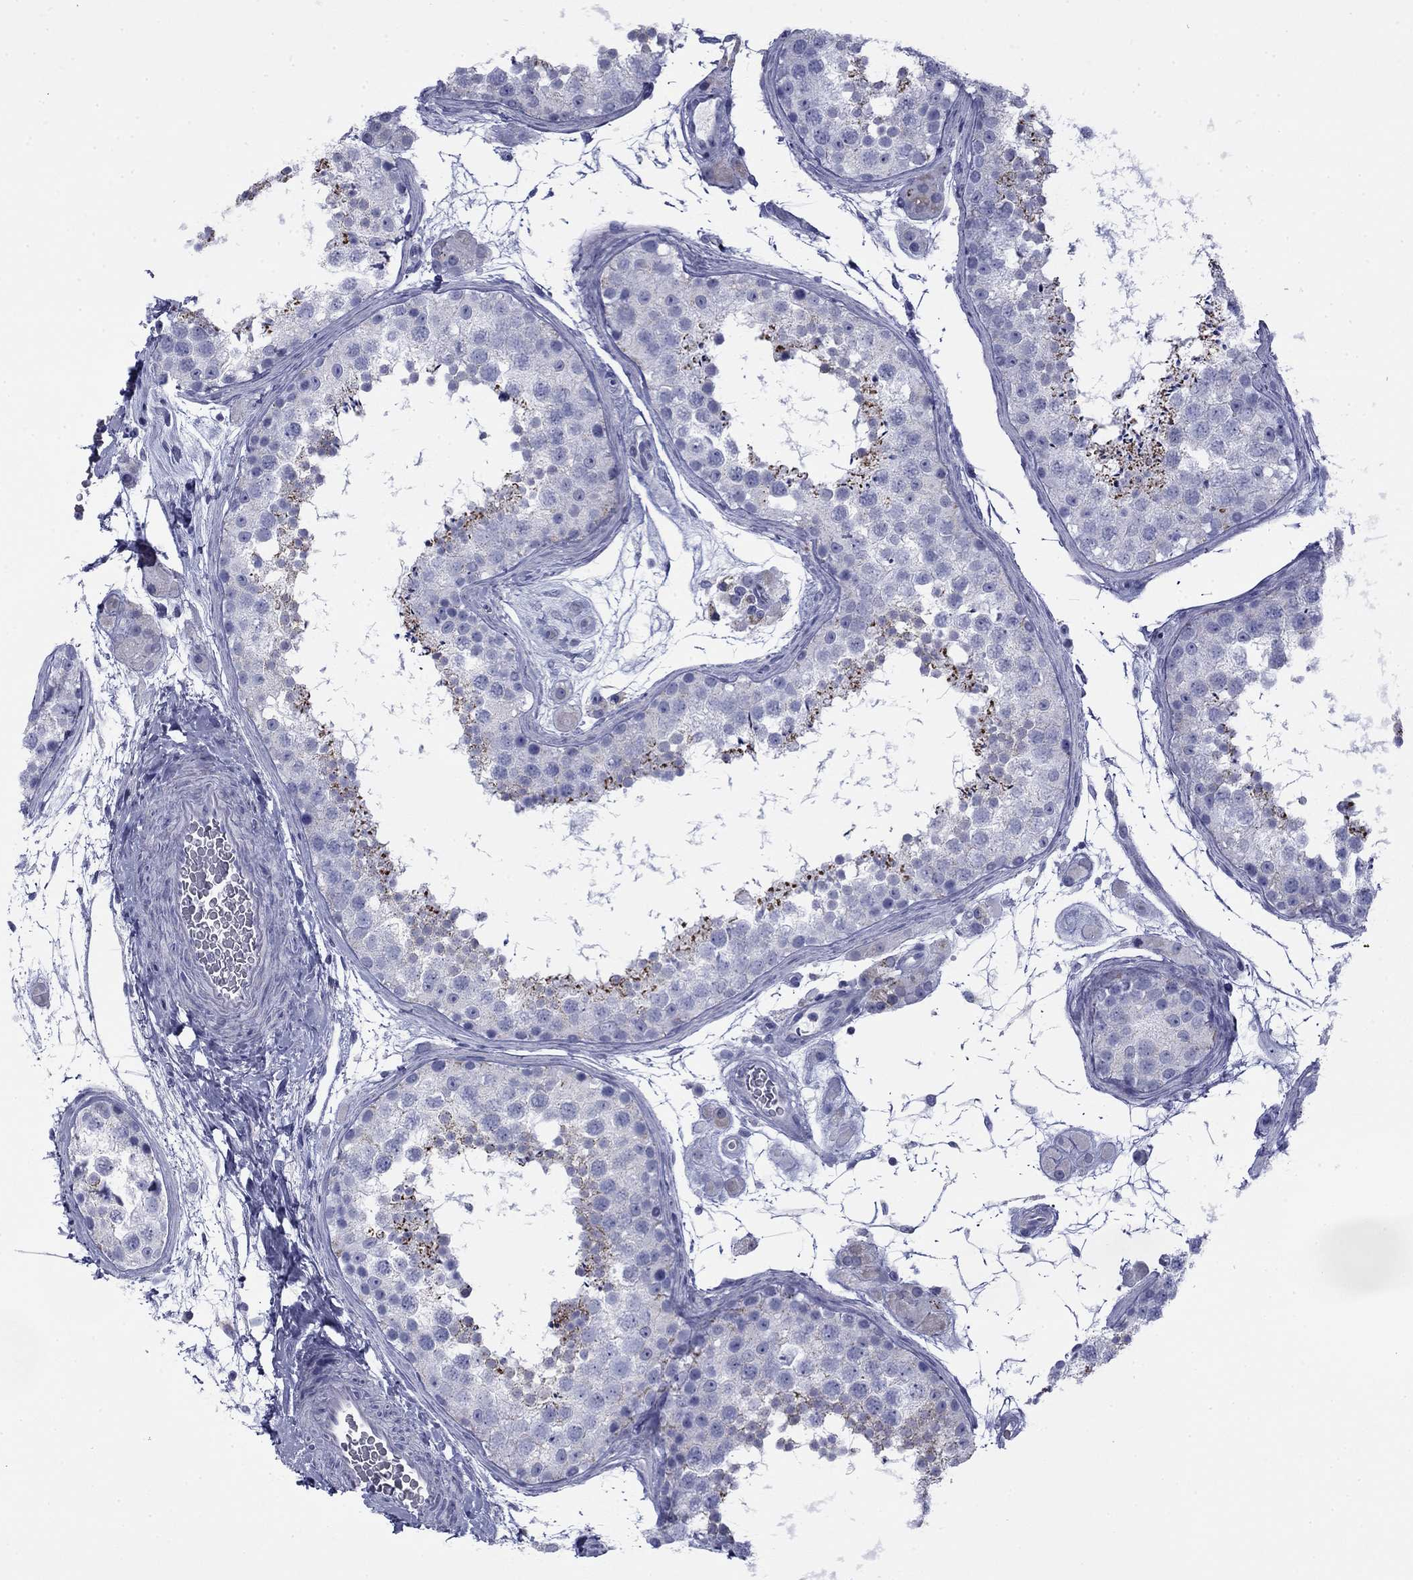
{"staining": {"intensity": "strong", "quantity": "<25%", "location": "cytoplasmic/membranous"}, "tissue": "testis", "cell_type": "Cells in seminiferous ducts", "image_type": "normal", "snomed": [{"axis": "morphology", "description": "Normal tissue, NOS"}, {"axis": "topography", "description": "Testis"}], "caption": "Normal testis reveals strong cytoplasmic/membranous staining in approximately <25% of cells in seminiferous ducts (IHC, brightfield microscopy, high magnification)..", "gene": "ZP2", "patient": {"sex": "male", "age": 41}}